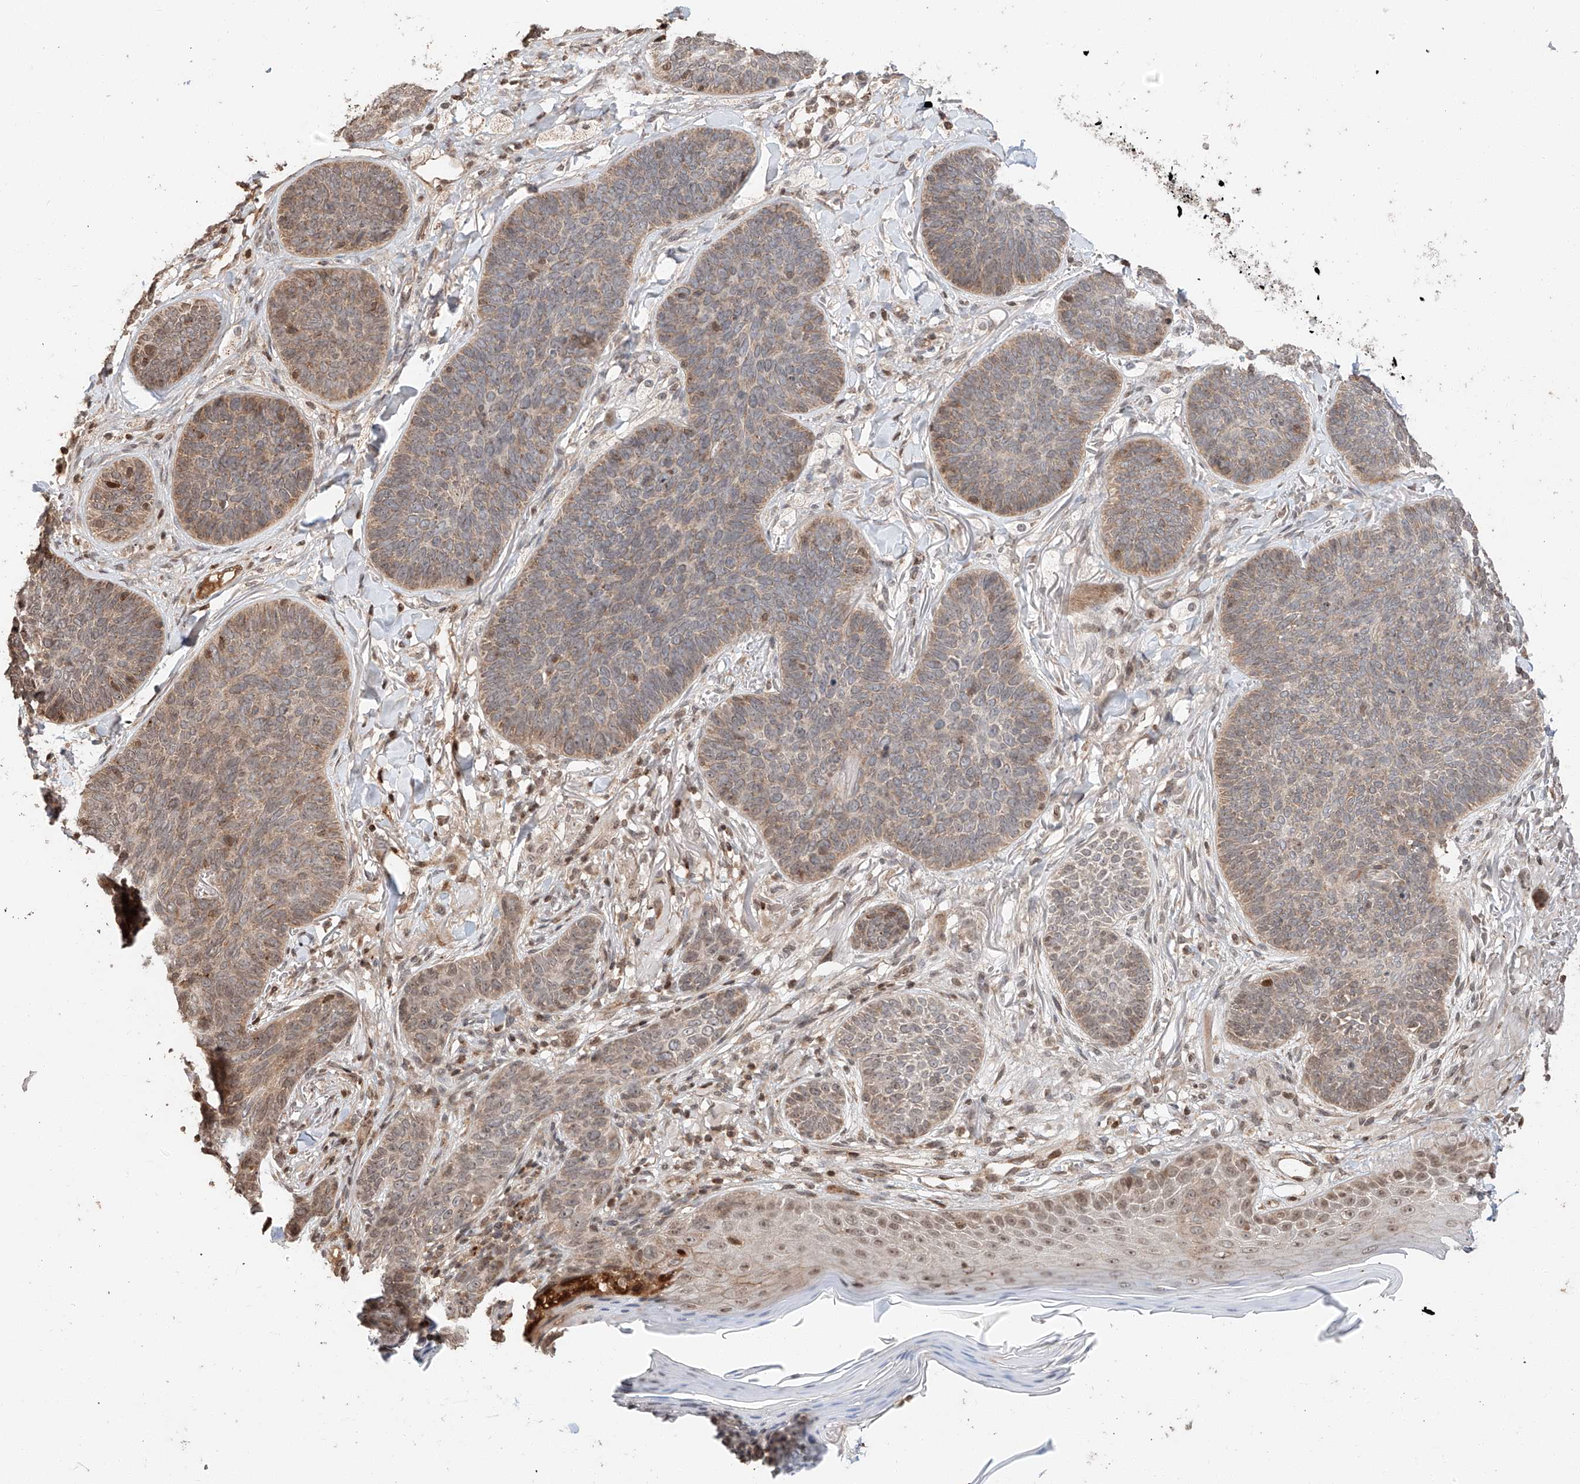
{"staining": {"intensity": "moderate", "quantity": "25%-75%", "location": "cytoplasmic/membranous"}, "tissue": "skin cancer", "cell_type": "Tumor cells", "image_type": "cancer", "snomed": [{"axis": "morphology", "description": "Basal cell carcinoma"}, {"axis": "topography", "description": "Skin"}], "caption": "A brown stain highlights moderate cytoplasmic/membranous staining of a protein in skin cancer tumor cells.", "gene": "ARHGAP33", "patient": {"sex": "male", "age": 85}}